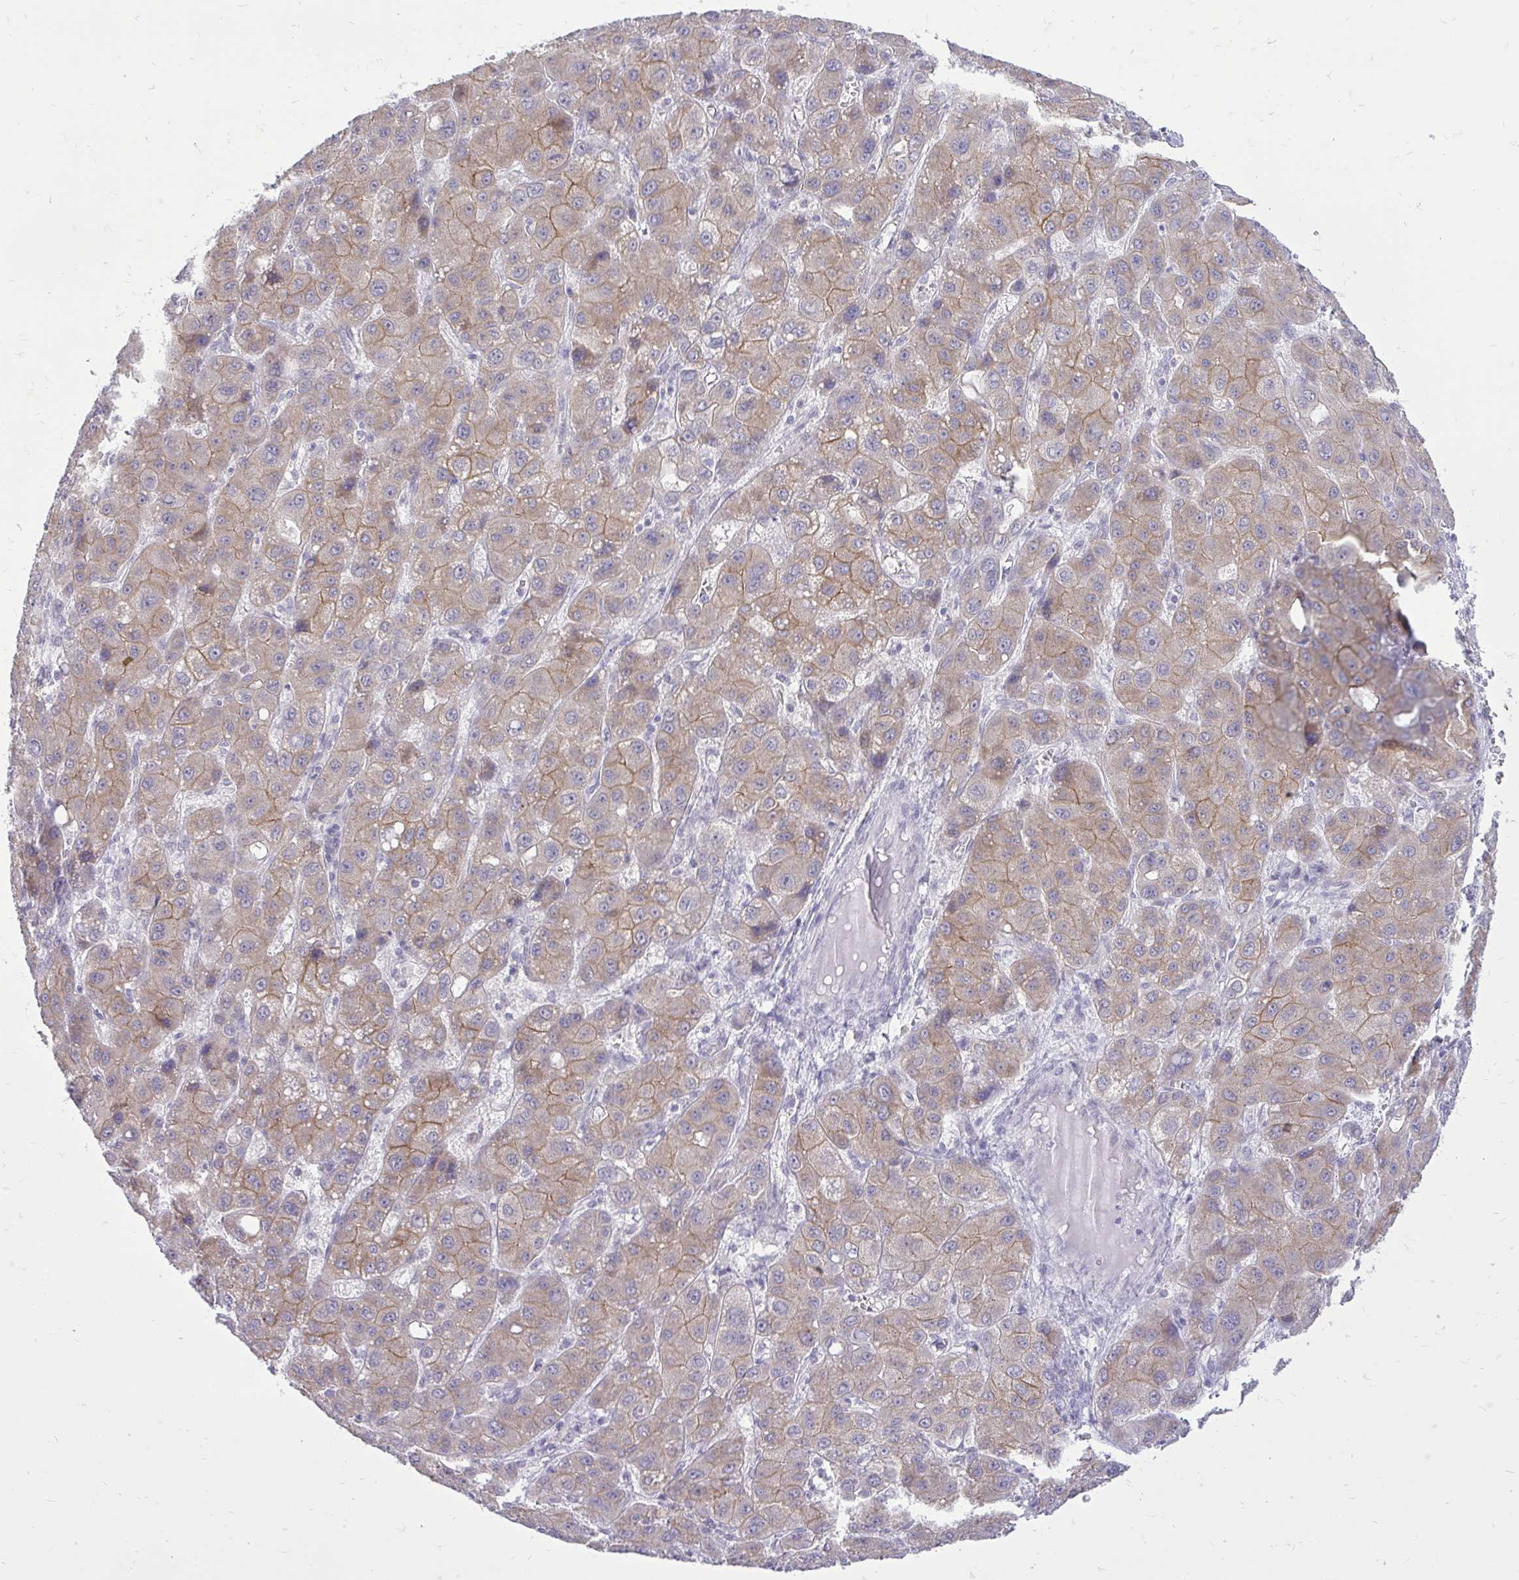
{"staining": {"intensity": "moderate", "quantity": ">75%", "location": "cytoplasmic/membranous"}, "tissue": "liver cancer", "cell_type": "Tumor cells", "image_type": "cancer", "snomed": [{"axis": "morphology", "description": "Carcinoma, Hepatocellular, NOS"}, {"axis": "topography", "description": "Liver"}], "caption": "Moderate cytoplasmic/membranous protein expression is appreciated in about >75% of tumor cells in hepatocellular carcinoma (liver).", "gene": "SPTBN2", "patient": {"sex": "male", "age": 55}}